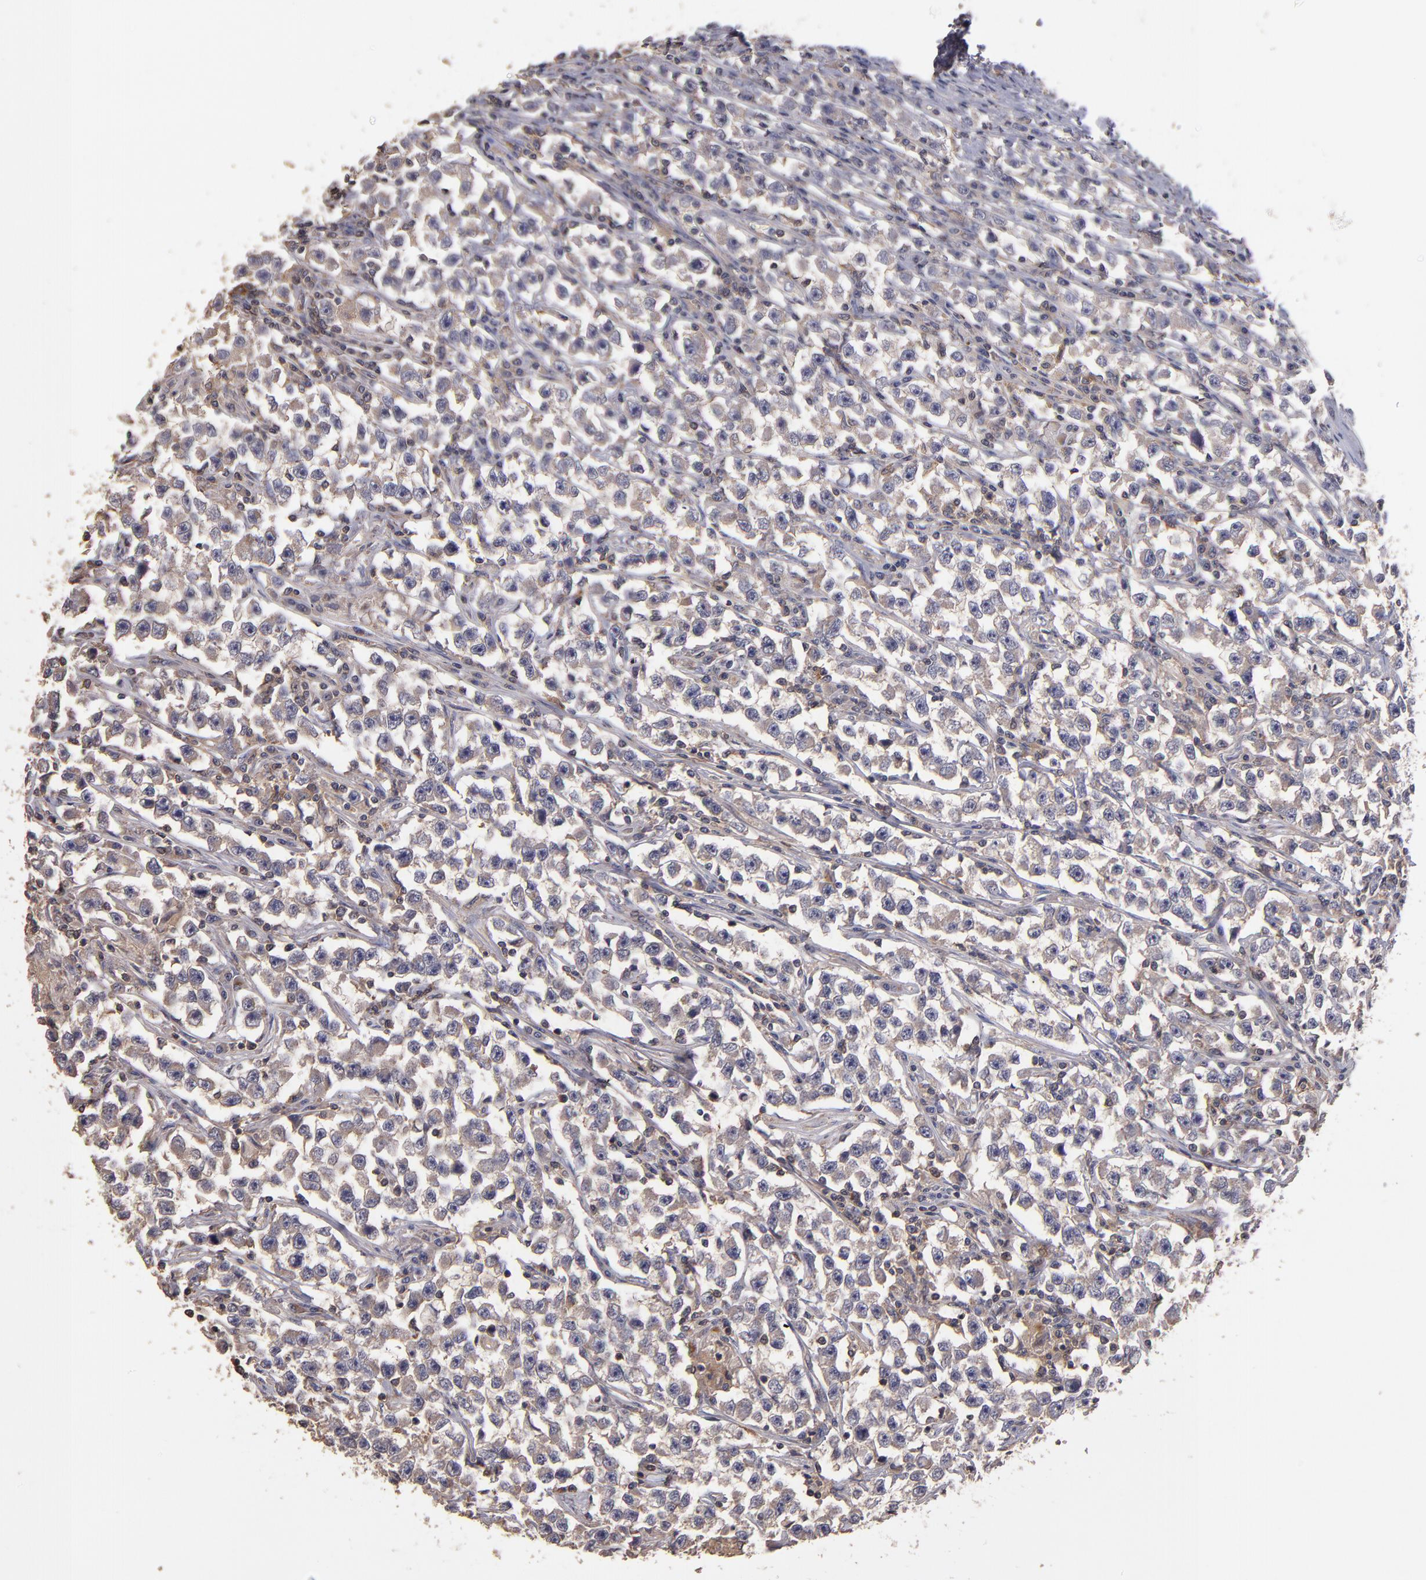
{"staining": {"intensity": "moderate", "quantity": ">75%", "location": "cytoplasmic/membranous"}, "tissue": "testis cancer", "cell_type": "Tumor cells", "image_type": "cancer", "snomed": [{"axis": "morphology", "description": "Seminoma, NOS"}, {"axis": "topography", "description": "Testis"}], "caption": "Immunohistochemistry photomicrograph of human testis cancer stained for a protein (brown), which shows medium levels of moderate cytoplasmic/membranous staining in approximately >75% of tumor cells.", "gene": "MAGEE1", "patient": {"sex": "male", "age": 33}}